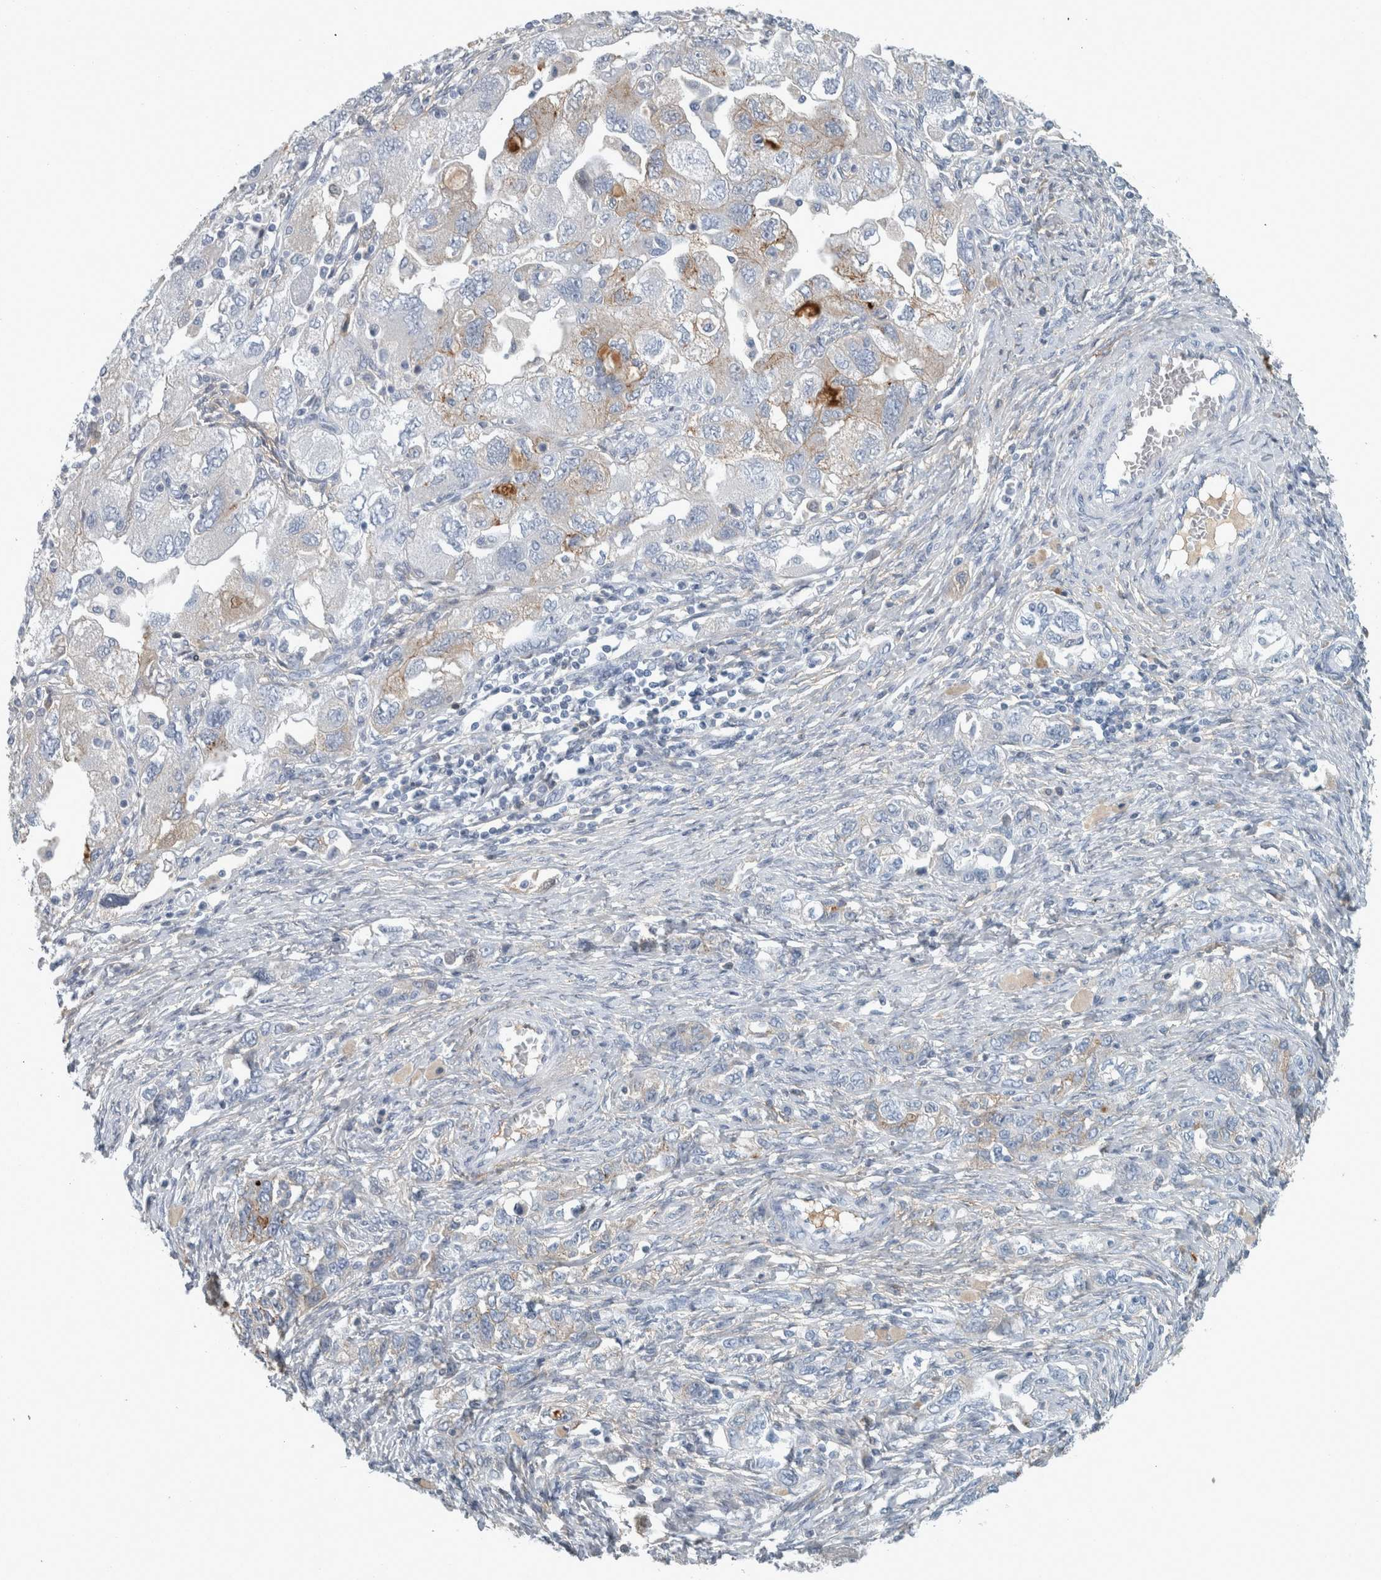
{"staining": {"intensity": "weak", "quantity": "<25%", "location": "cytoplasmic/membranous"}, "tissue": "ovarian cancer", "cell_type": "Tumor cells", "image_type": "cancer", "snomed": [{"axis": "morphology", "description": "Carcinoma, NOS"}, {"axis": "morphology", "description": "Cystadenocarcinoma, serous, NOS"}, {"axis": "topography", "description": "Ovary"}], "caption": "A histopathology image of human ovarian cancer is negative for staining in tumor cells. (Brightfield microscopy of DAB IHC at high magnification).", "gene": "CHL1", "patient": {"sex": "female", "age": 69}}